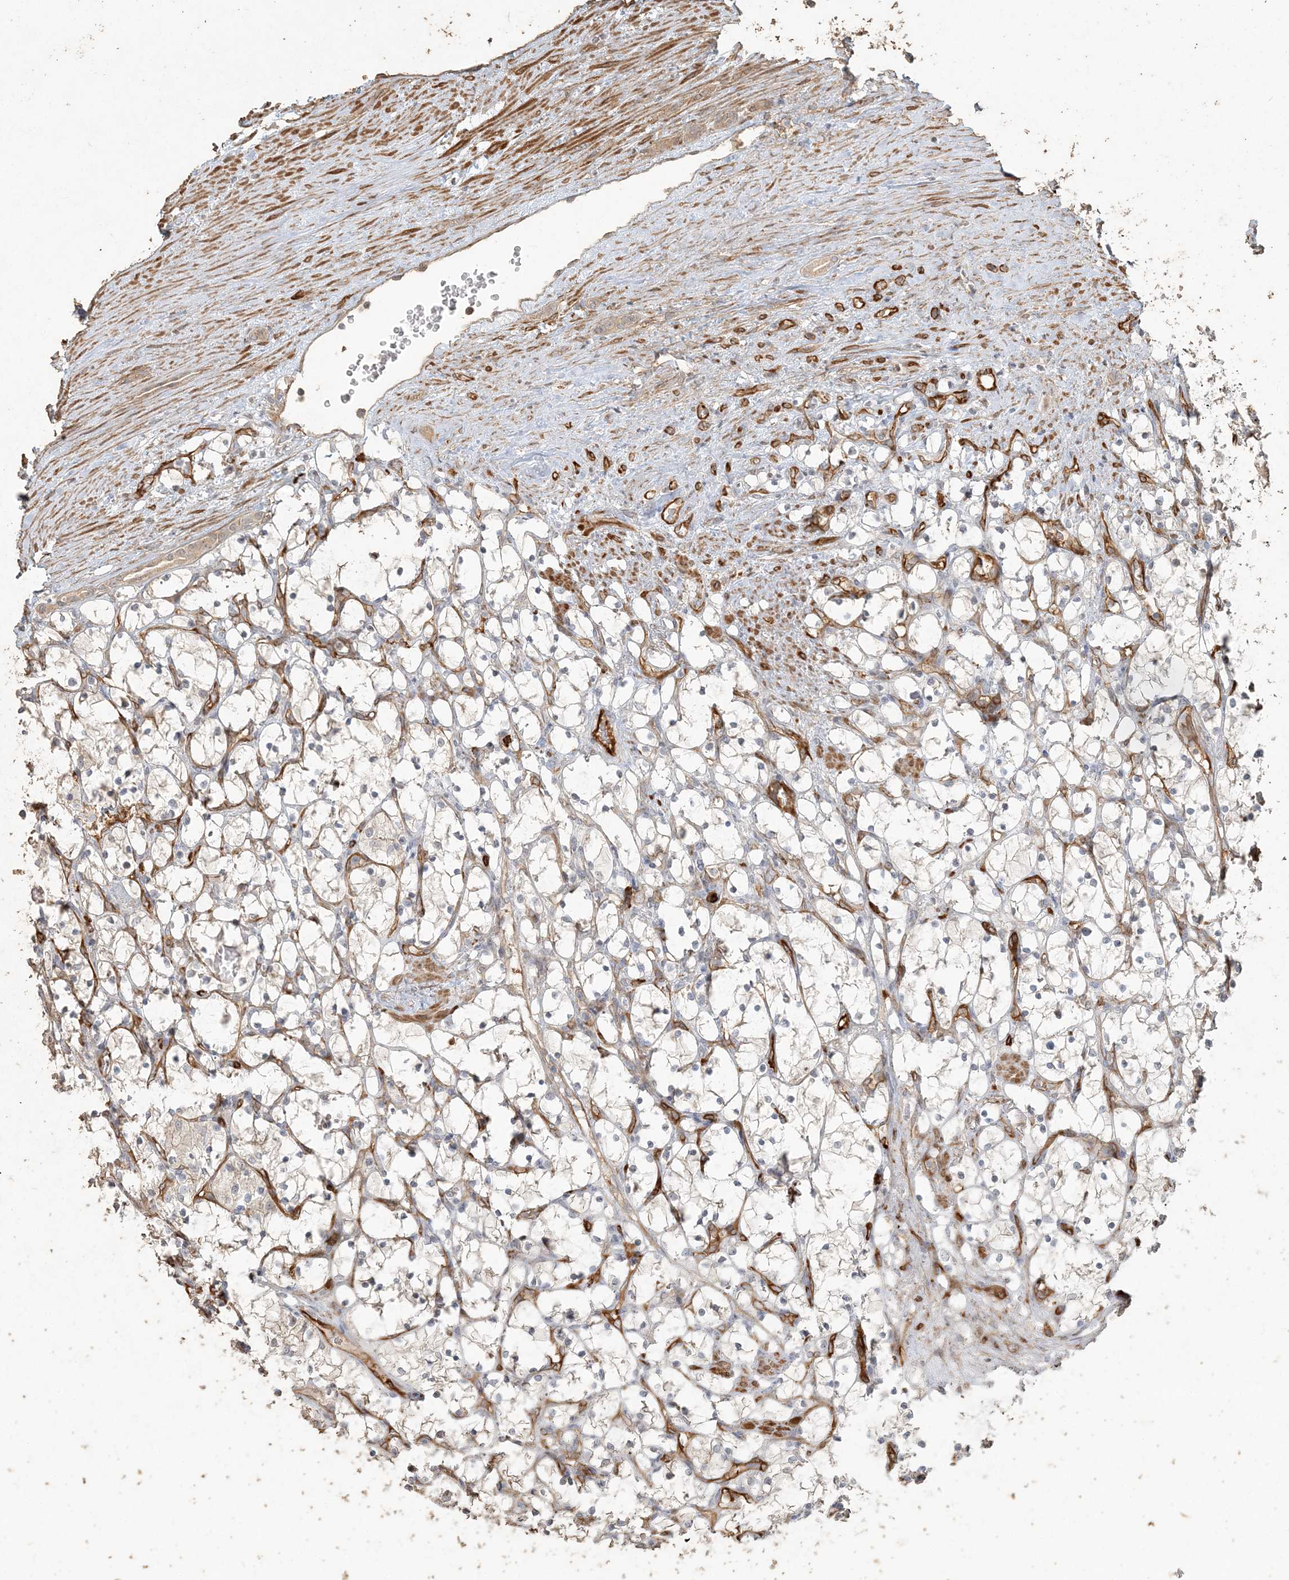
{"staining": {"intensity": "negative", "quantity": "none", "location": "none"}, "tissue": "renal cancer", "cell_type": "Tumor cells", "image_type": "cancer", "snomed": [{"axis": "morphology", "description": "Adenocarcinoma, NOS"}, {"axis": "topography", "description": "Kidney"}], "caption": "Adenocarcinoma (renal) stained for a protein using immunohistochemistry (IHC) exhibits no positivity tumor cells.", "gene": "RNF145", "patient": {"sex": "female", "age": 69}}